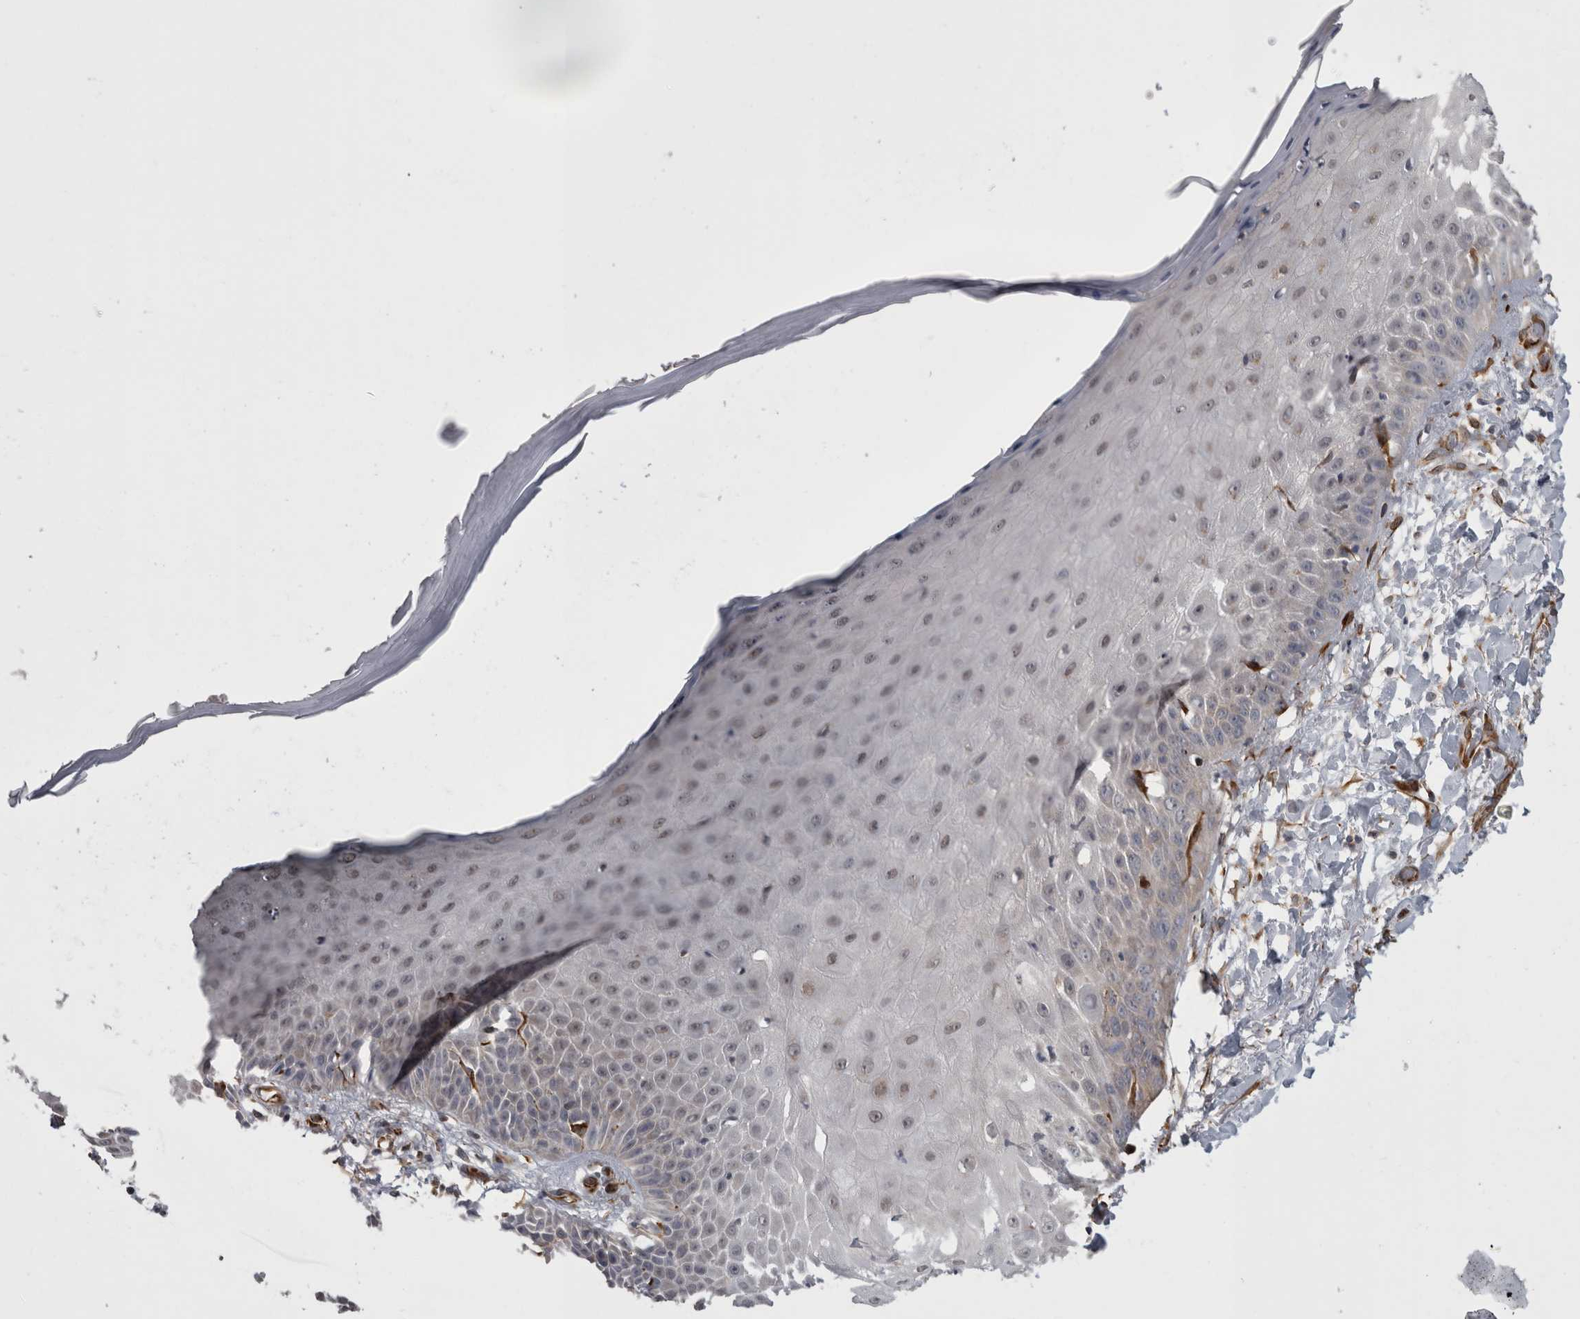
{"staining": {"intensity": "moderate", "quantity": ">75%", "location": "cytoplasmic/membranous"}, "tissue": "skin", "cell_type": "Fibroblasts", "image_type": "normal", "snomed": [{"axis": "morphology", "description": "Normal tissue, NOS"}, {"axis": "morphology", "description": "Inflammation, NOS"}, {"axis": "topography", "description": "Skin"}], "caption": "Immunohistochemical staining of unremarkable skin displays medium levels of moderate cytoplasmic/membranous positivity in about >75% of fibroblasts.", "gene": "ACOT7", "patient": {"sex": "female", "age": 44}}